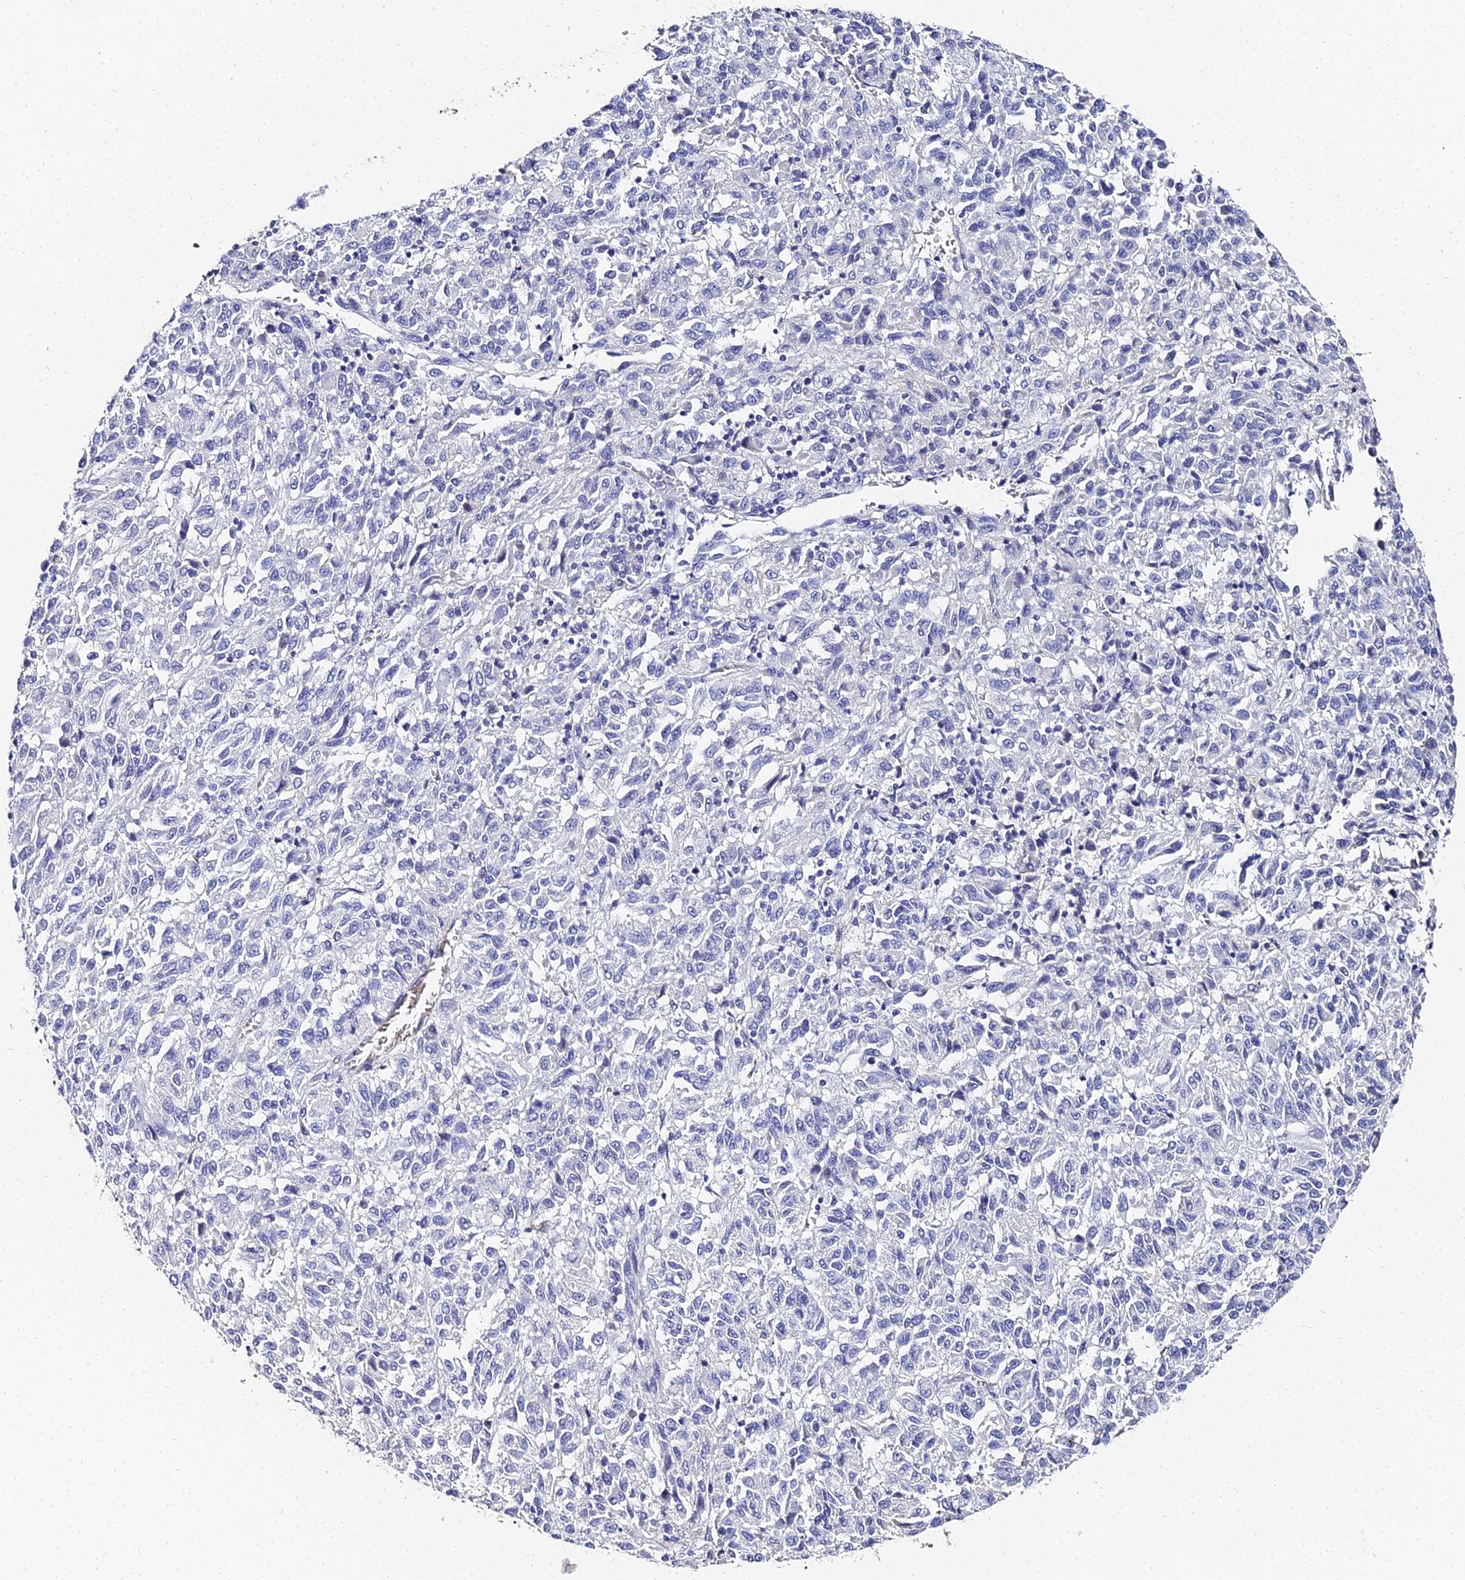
{"staining": {"intensity": "negative", "quantity": "none", "location": "none"}, "tissue": "melanoma", "cell_type": "Tumor cells", "image_type": "cancer", "snomed": [{"axis": "morphology", "description": "Malignant melanoma, Metastatic site"}, {"axis": "topography", "description": "Lung"}], "caption": "An image of malignant melanoma (metastatic site) stained for a protein exhibits no brown staining in tumor cells.", "gene": "KRT17", "patient": {"sex": "male", "age": 64}}